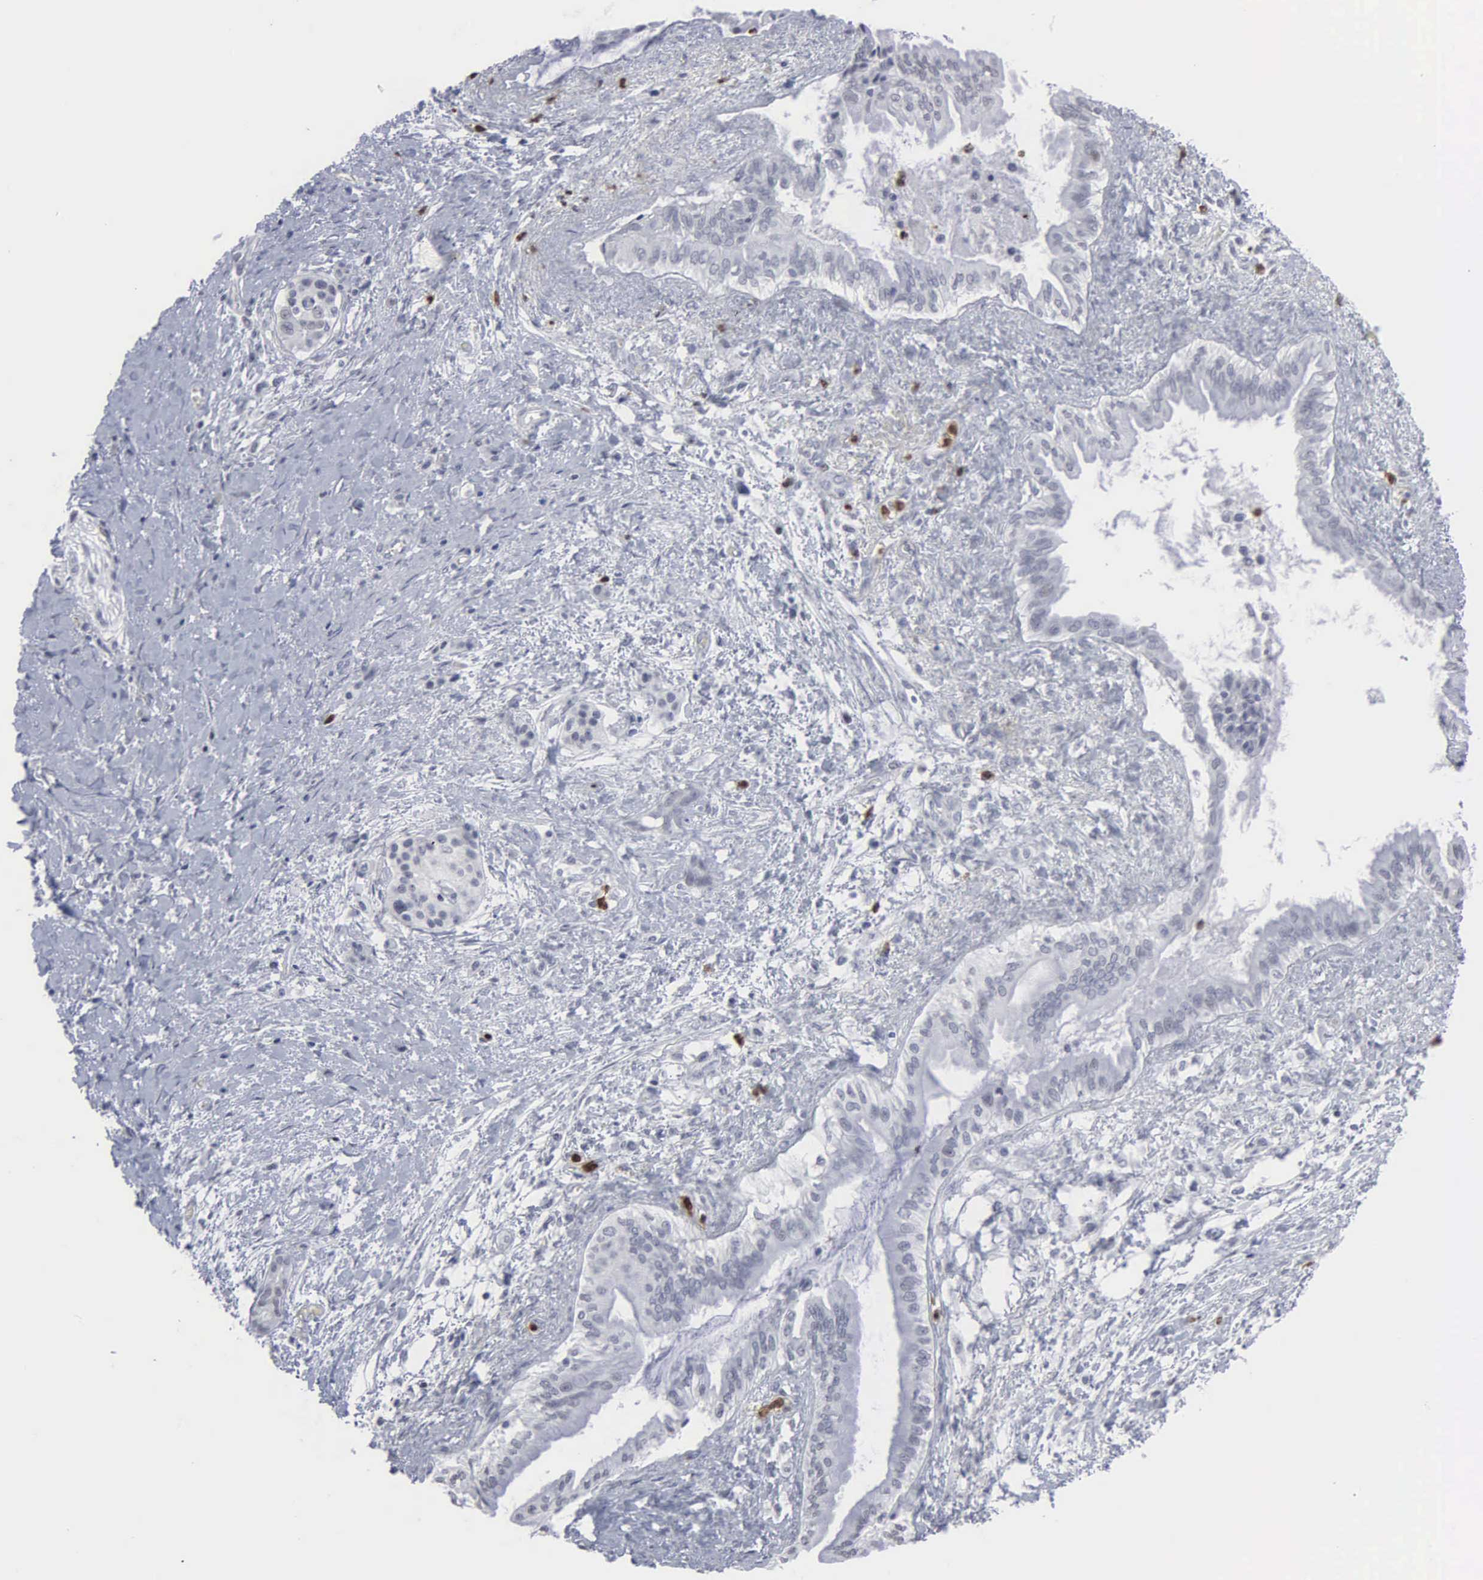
{"staining": {"intensity": "negative", "quantity": "none", "location": "none"}, "tissue": "pancreatic cancer", "cell_type": "Tumor cells", "image_type": "cancer", "snomed": [{"axis": "morphology", "description": "Adenocarcinoma, NOS"}, {"axis": "topography", "description": "Pancreas"}], "caption": "The immunohistochemistry image has no significant staining in tumor cells of pancreatic cancer tissue.", "gene": "SPIN3", "patient": {"sex": "female", "age": 64}}